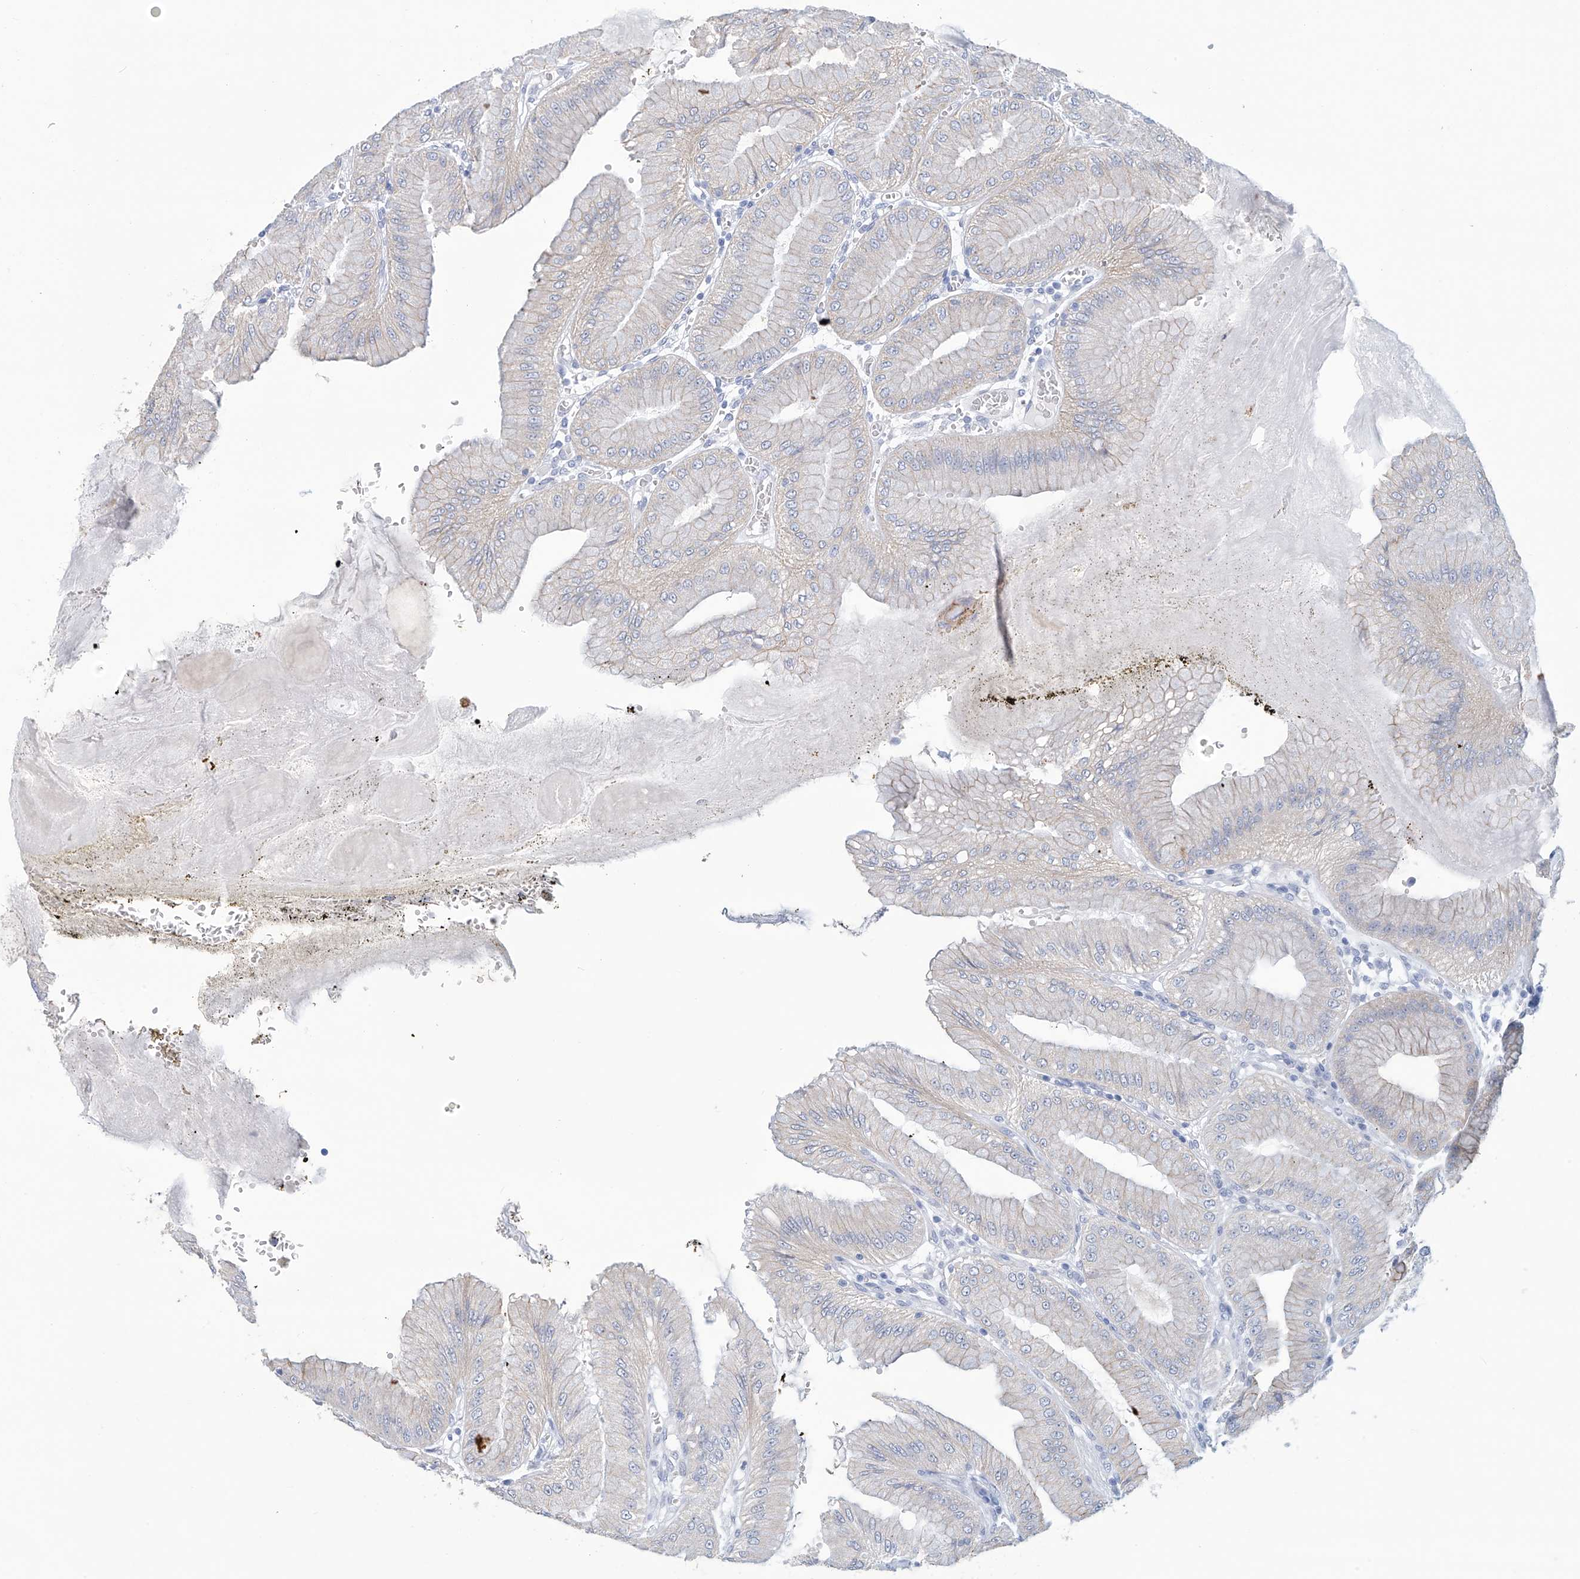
{"staining": {"intensity": "weak", "quantity": "<25%", "location": "cytoplasmic/membranous"}, "tissue": "stomach", "cell_type": "Glandular cells", "image_type": "normal", "snomed": [{"axis": "morphology", "description": "Normal tissue, NOS"}, {"axis": "topography", "description": "Stomach, lower"}], "caption": "Protein analysis of unremarkable stomach reveals no significant staining in glandular cells. (Immunohistochemistry (ihc), brightfield microscopy, high magnification).", "gene": "DSP", "patient": {"sex": "male", "age": 71}}